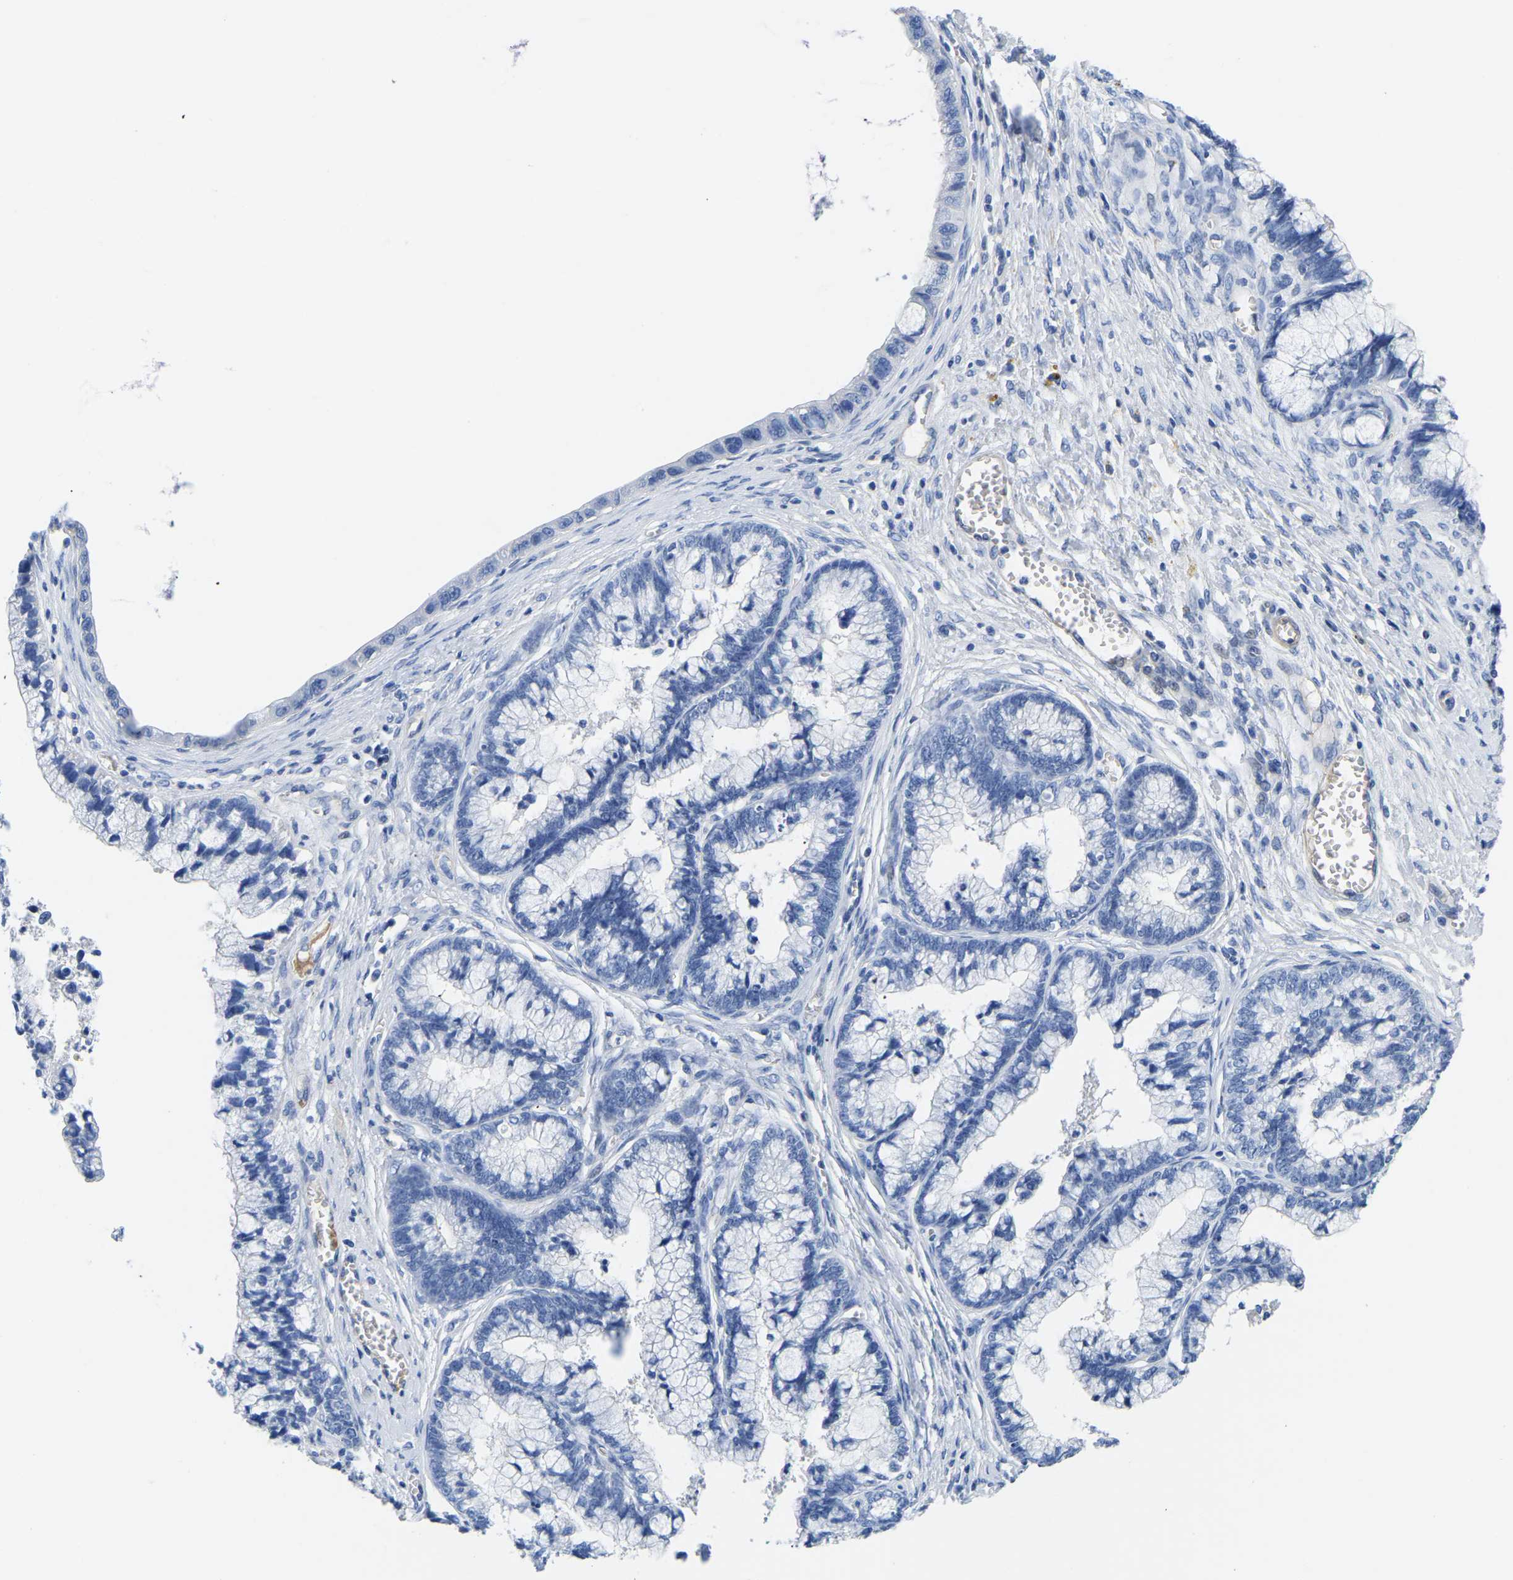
{"staining": {"intensity": "negative", "quantity": "none", "location": "none"}, "tissue": "cervical cancer", "cell_type": "Tumor cells", "image_type": "cancer", "snomed": [{"axis": "morphology", "description": "Adenocarcinoma, NOS"}, {"axis": "topography", "description": "Cervix"}], "caption": "IHC histopathology image of neoplastic tissue: human cervical cancer stained with DAB (3,3'-diaminobenzidine) reveals no significant protein staining in tumor cells. Brightfield microscopy of IHC stained with DAB (brown) and hematoxylin (blue), captured at high magnification.", "gene": "UPK3A", "patient": {"sex": "female", "age": 44}}